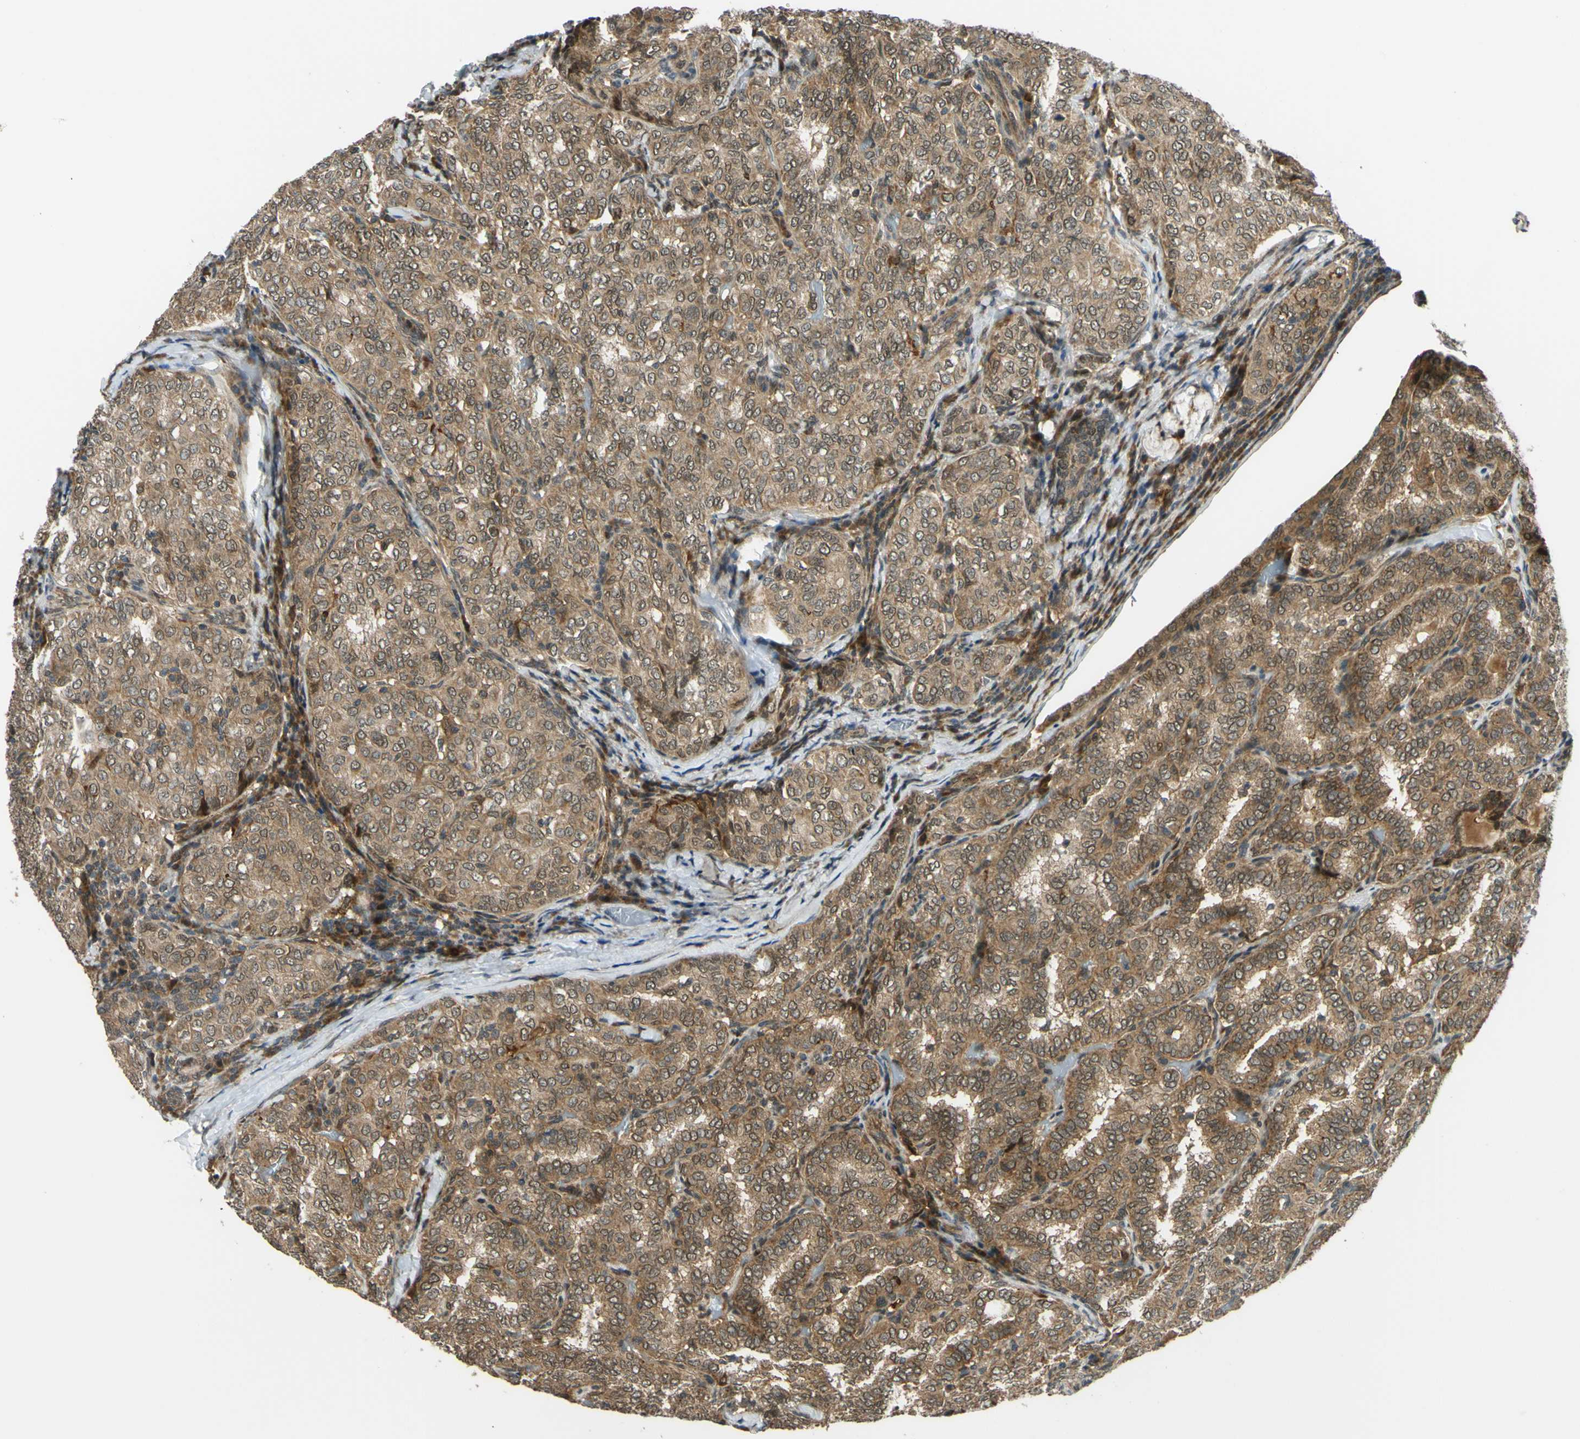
{"staining": {"intensity": "moderate", "quantity": ">75%", "location": "cytoplasmic/membranous"}, "tissue": "thyroid cancer", "cell_type": "Tumor cells", "image_type": "cancer", "snomed": [{"axis": "morphology", "description": "Normal tissue, NOS"}, {"axis": "morphology", "description": "Papillary adenocarcinoma, NOS"}, {"axis": "topography", "description": "Thyroid gland"}], "caption": "Immunohistochemical staining of thyroid cancer (papillary adenocarcinoma) exhibits medium levels of moderate cytoplasmic/membranous expression in approximately >75% of tumor cells.", "gene": "ABCC8", "patient": {"sex": "female", "age": 30}}